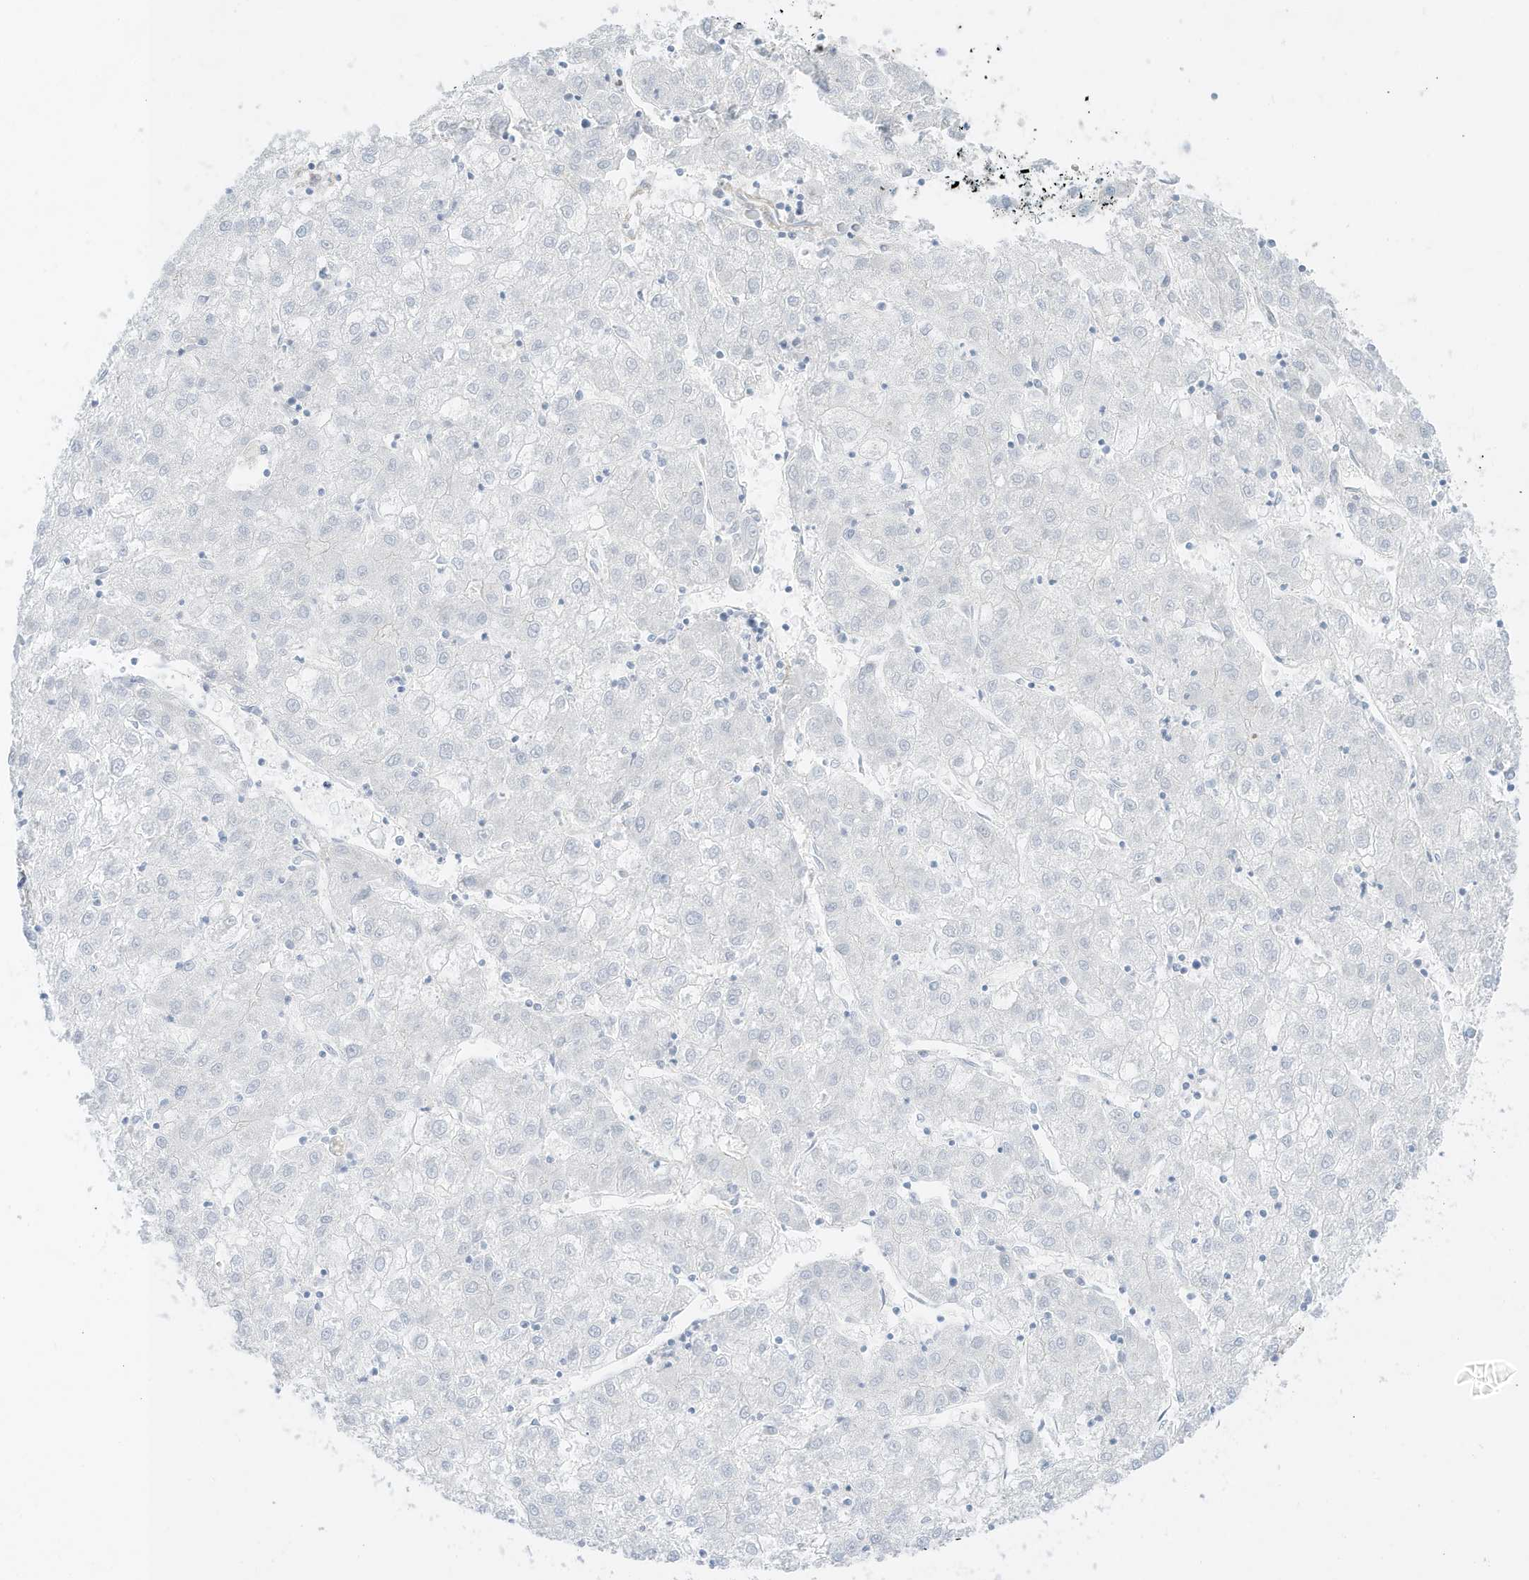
{"staining": {"intensity": "negative", "quantity": "none", "location": "none"}, "tissue": "liver cancer", "cell_type": "Tumor cells", "image_type": "cancer", "snomed": [{"axis": "morphology", "description": "Carcinoma, Hepatocellular, NOS"}, {"axis": "topography", "description": "Liver"}], "caption": "Tumor cells are negative for brown protein staining in hepatocellular carcinoma (liver). (Immunohistochemistry, brightfield microscopy, high magnification).", "gene": "SLC22A13", "patient": {"sex": "male", "age": 72}}